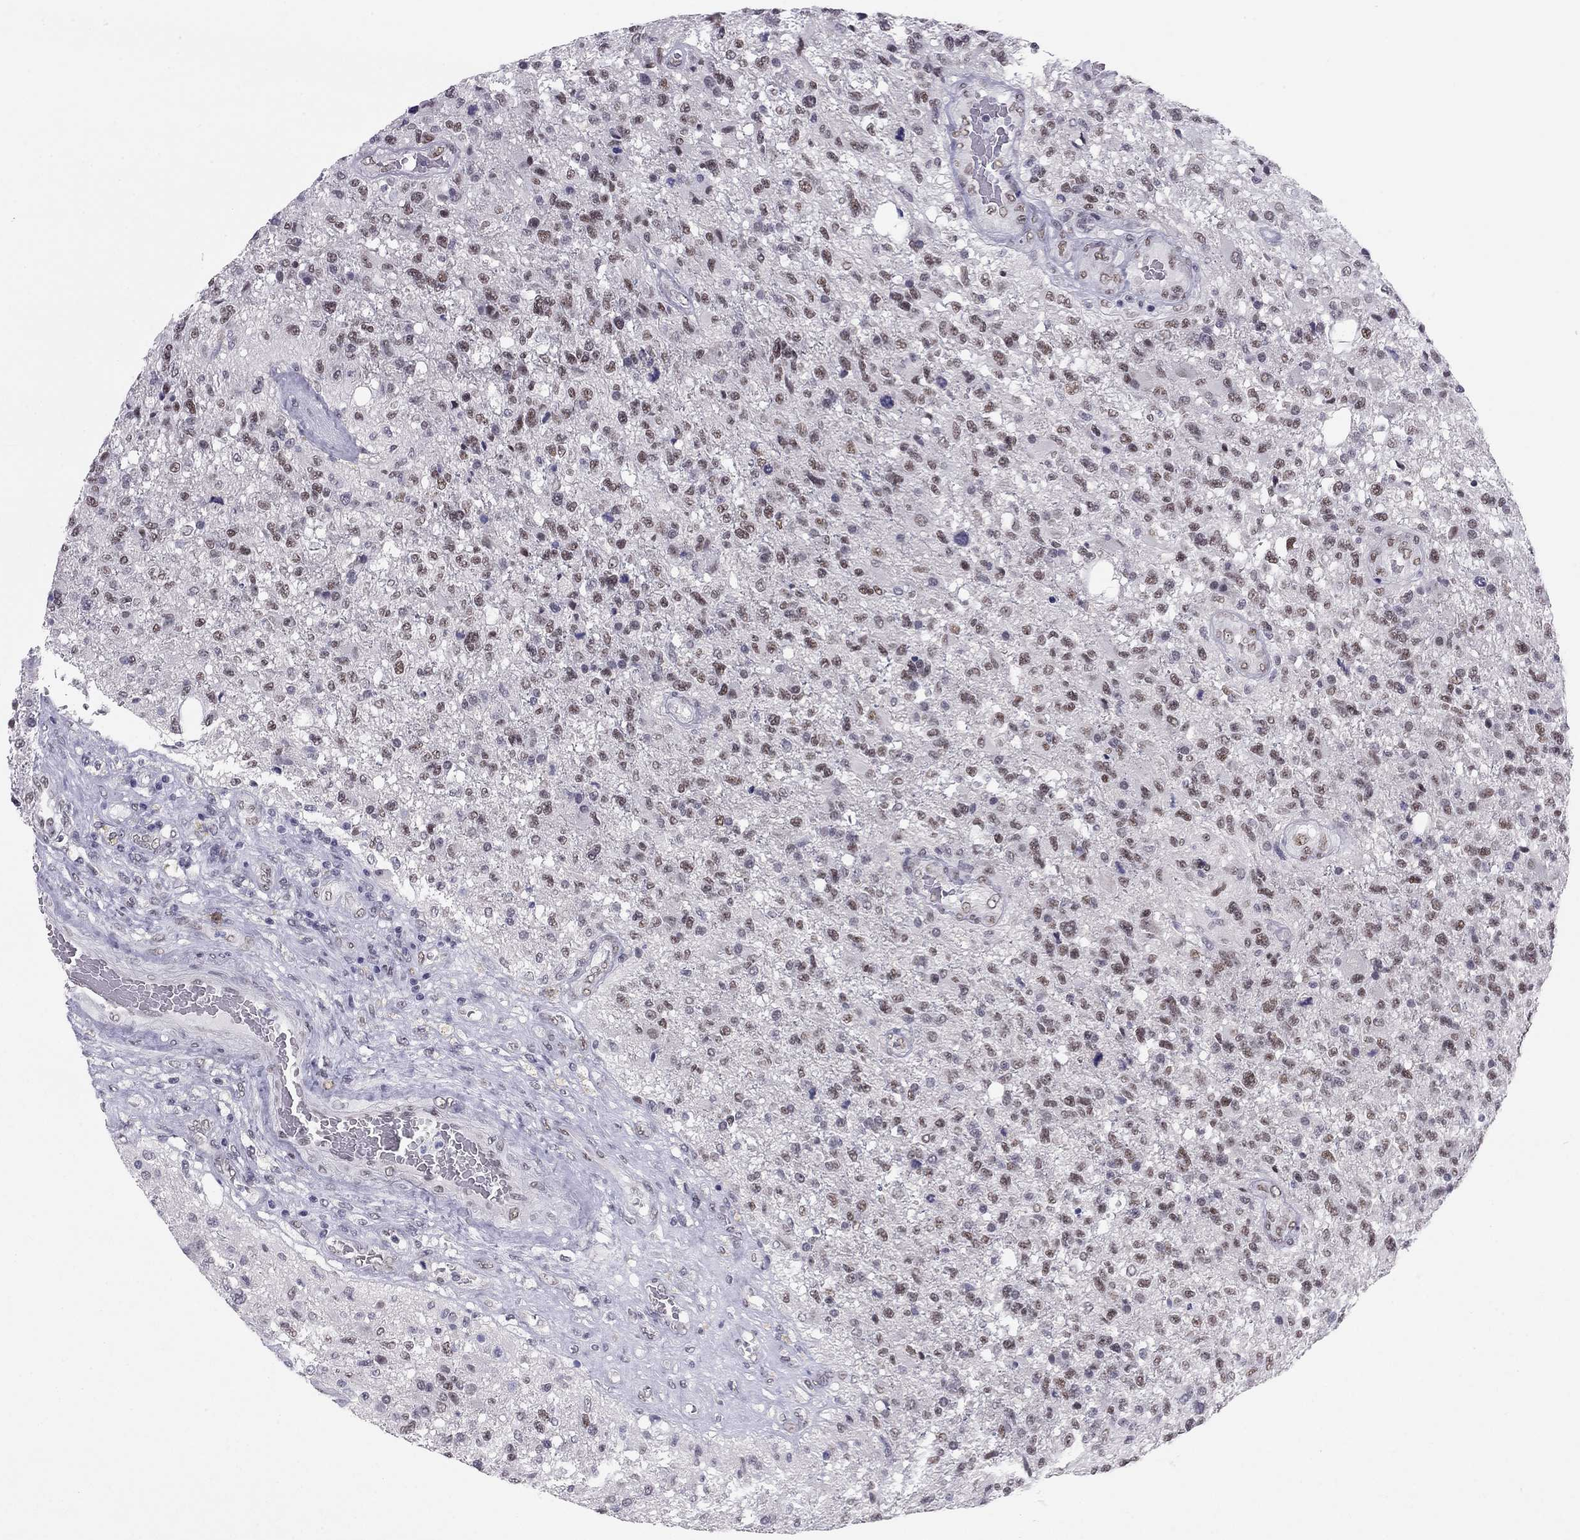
{"staining": {"intensity": "moderate", "quantity": "25%-75%", "location": "nuclear"}, "tissue": "glioma", "cell_type": "Tumor cells", "image_type": "cancer", "snomed": [{"axis": "morphology", "description": "Glioma, malignant, High grade"}, {"axis": "topography", "description": "Brain"}], "caption": "IHC image of neoplastic tissue: human glioma stained using immunohistochemistry reveals medium levels of moderate protein expression localized specifically in the nuclear of tumor cells, appearing as a nuclear brown color.", "gene": "DOT1L", "patient": {"sex": "male", "age": 56}}